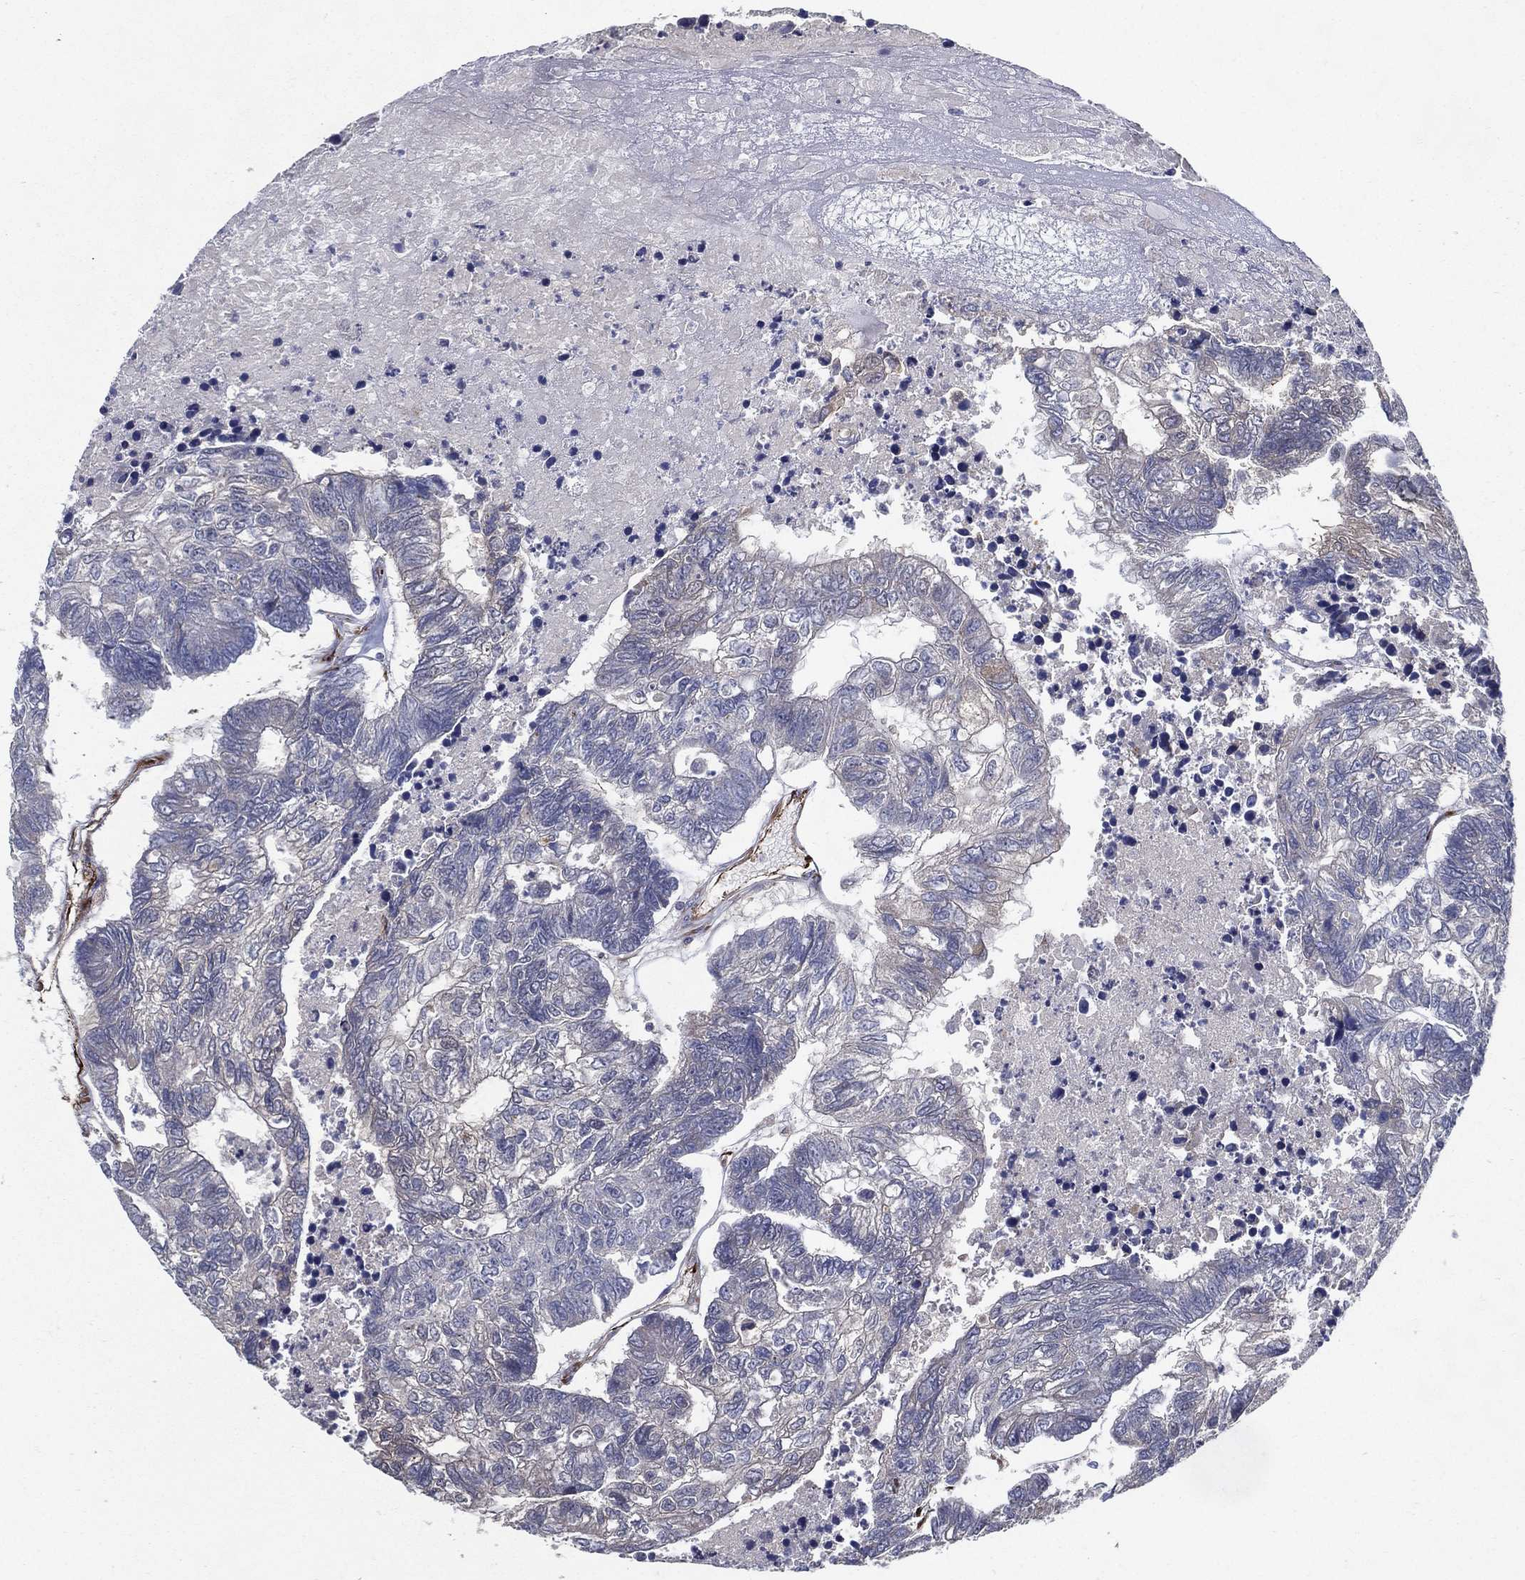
{"staining": {"intensity": "moderate", "quantity": "<25%", "location": "cytoplasmic/membranous"}, "tissue": "colorectal cancer", "cell_type": "Tumor cells", "image_type": "cancer", "snomed": [{"axis": "morphology", "description": "Adenocarcinoma, NOS"}, {"axis": "topography", "description": "Colon"}], "caption": "Colorectal cancer (adenocarcinoma) tissue reveals moderate cytoplasmic/membranous staining in approximately <25% of tumor cells", "gene": "ARHGAP11A", "patient": {"sex": "female", "age": 48}}